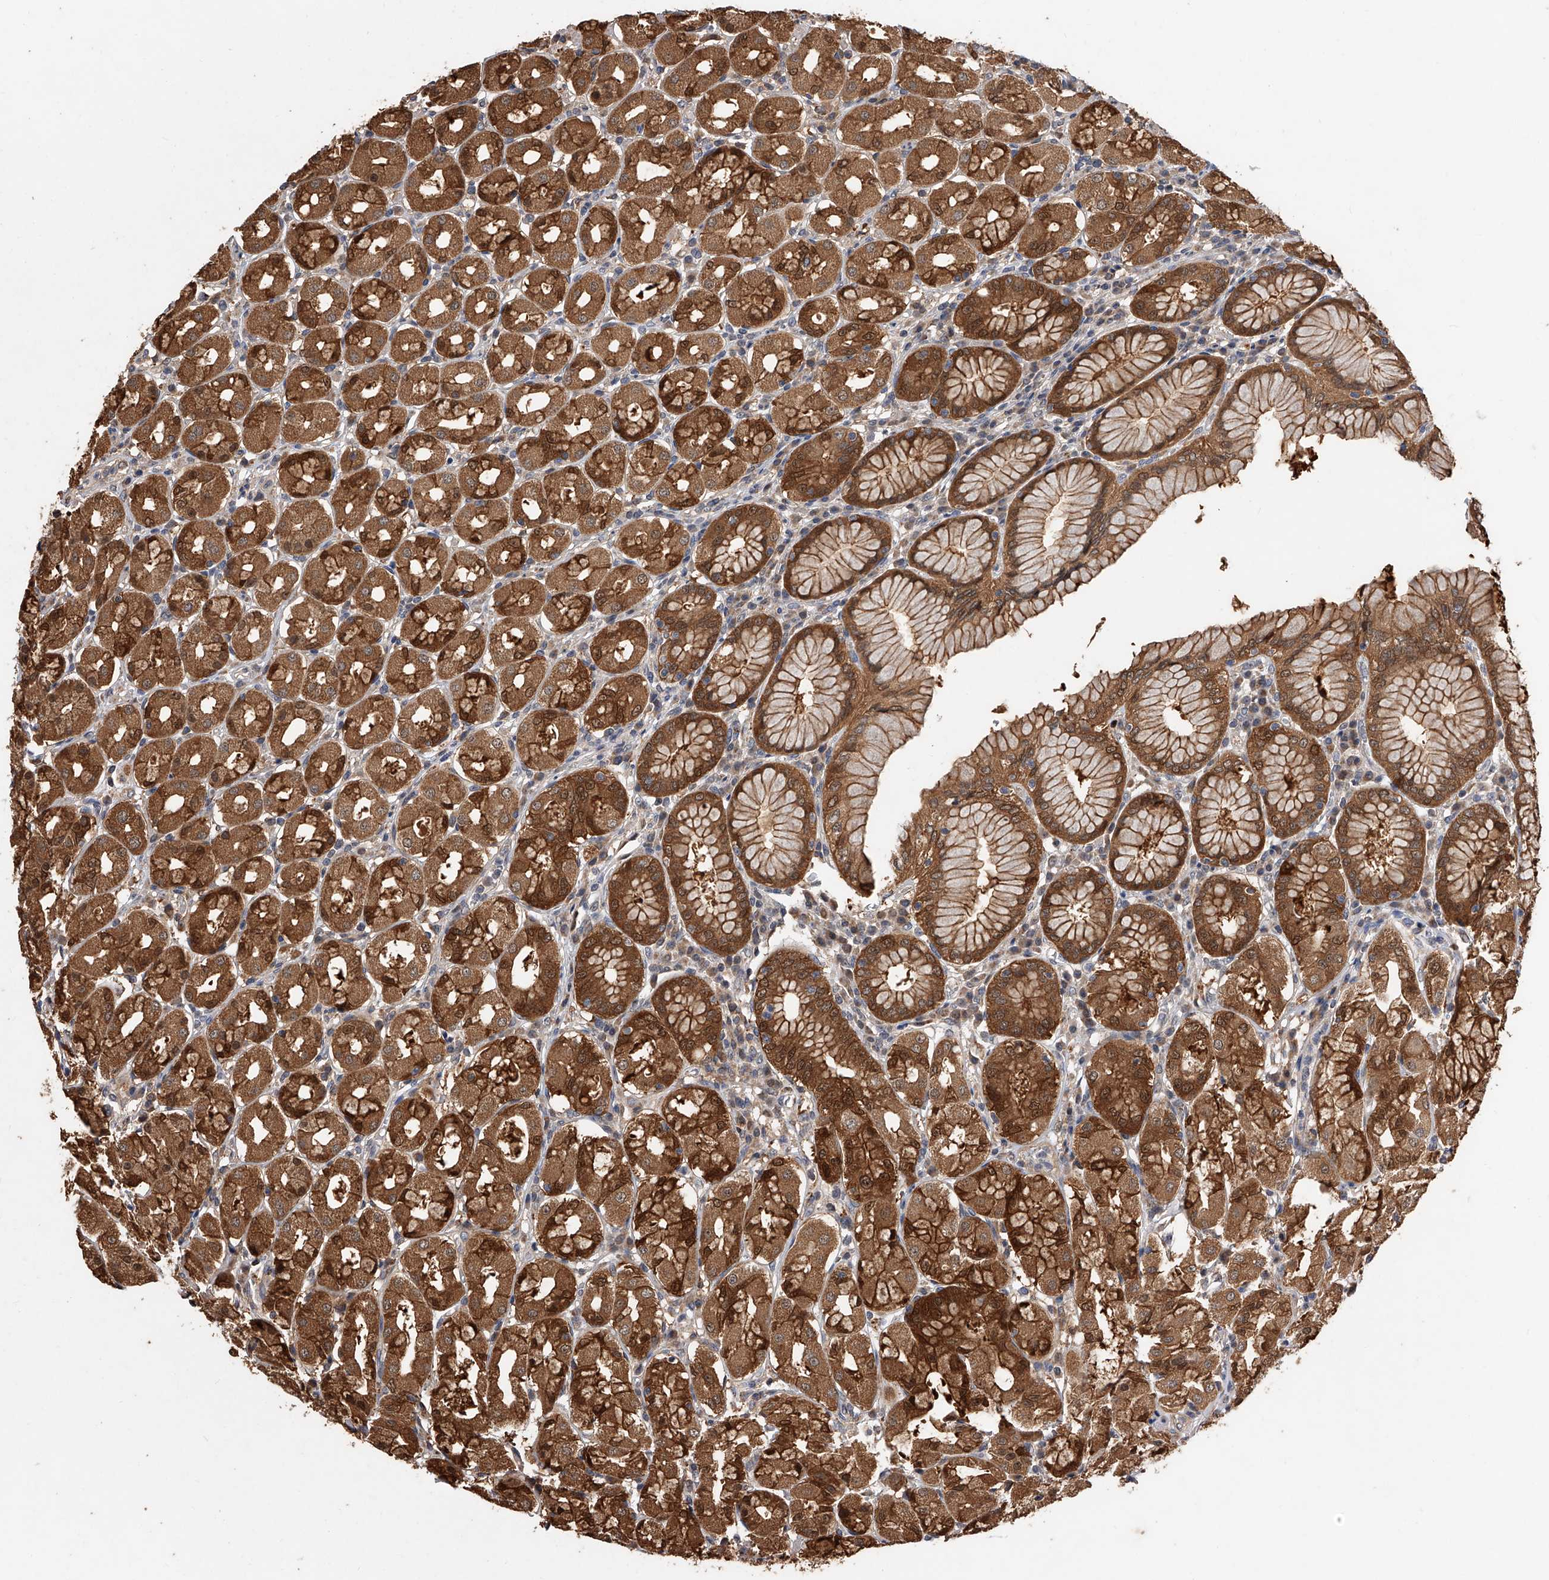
{"staining": {"intensity": "strong", "quantity": ">75%", "location": "cytoplasmic/membranous,nuclear"}, "tissue": "stomach", "cell_type": "Glandular cells", "image_type": "normal", "snomed": [{"axis": "morphology", "description": "Normal tissue, NOS"}, {"axis": "topography", "description": "Stomach"}, {"axis": "topography", "description": "Stomach, lower"}], "caption": "Stomach stained with a brown dye displays strong cytoplasmic/membranous,nuclear positive staining in approximately >75% of glandular cells.", "gene": "GMDS", "patient": {"sex": "female", "age": 56}}